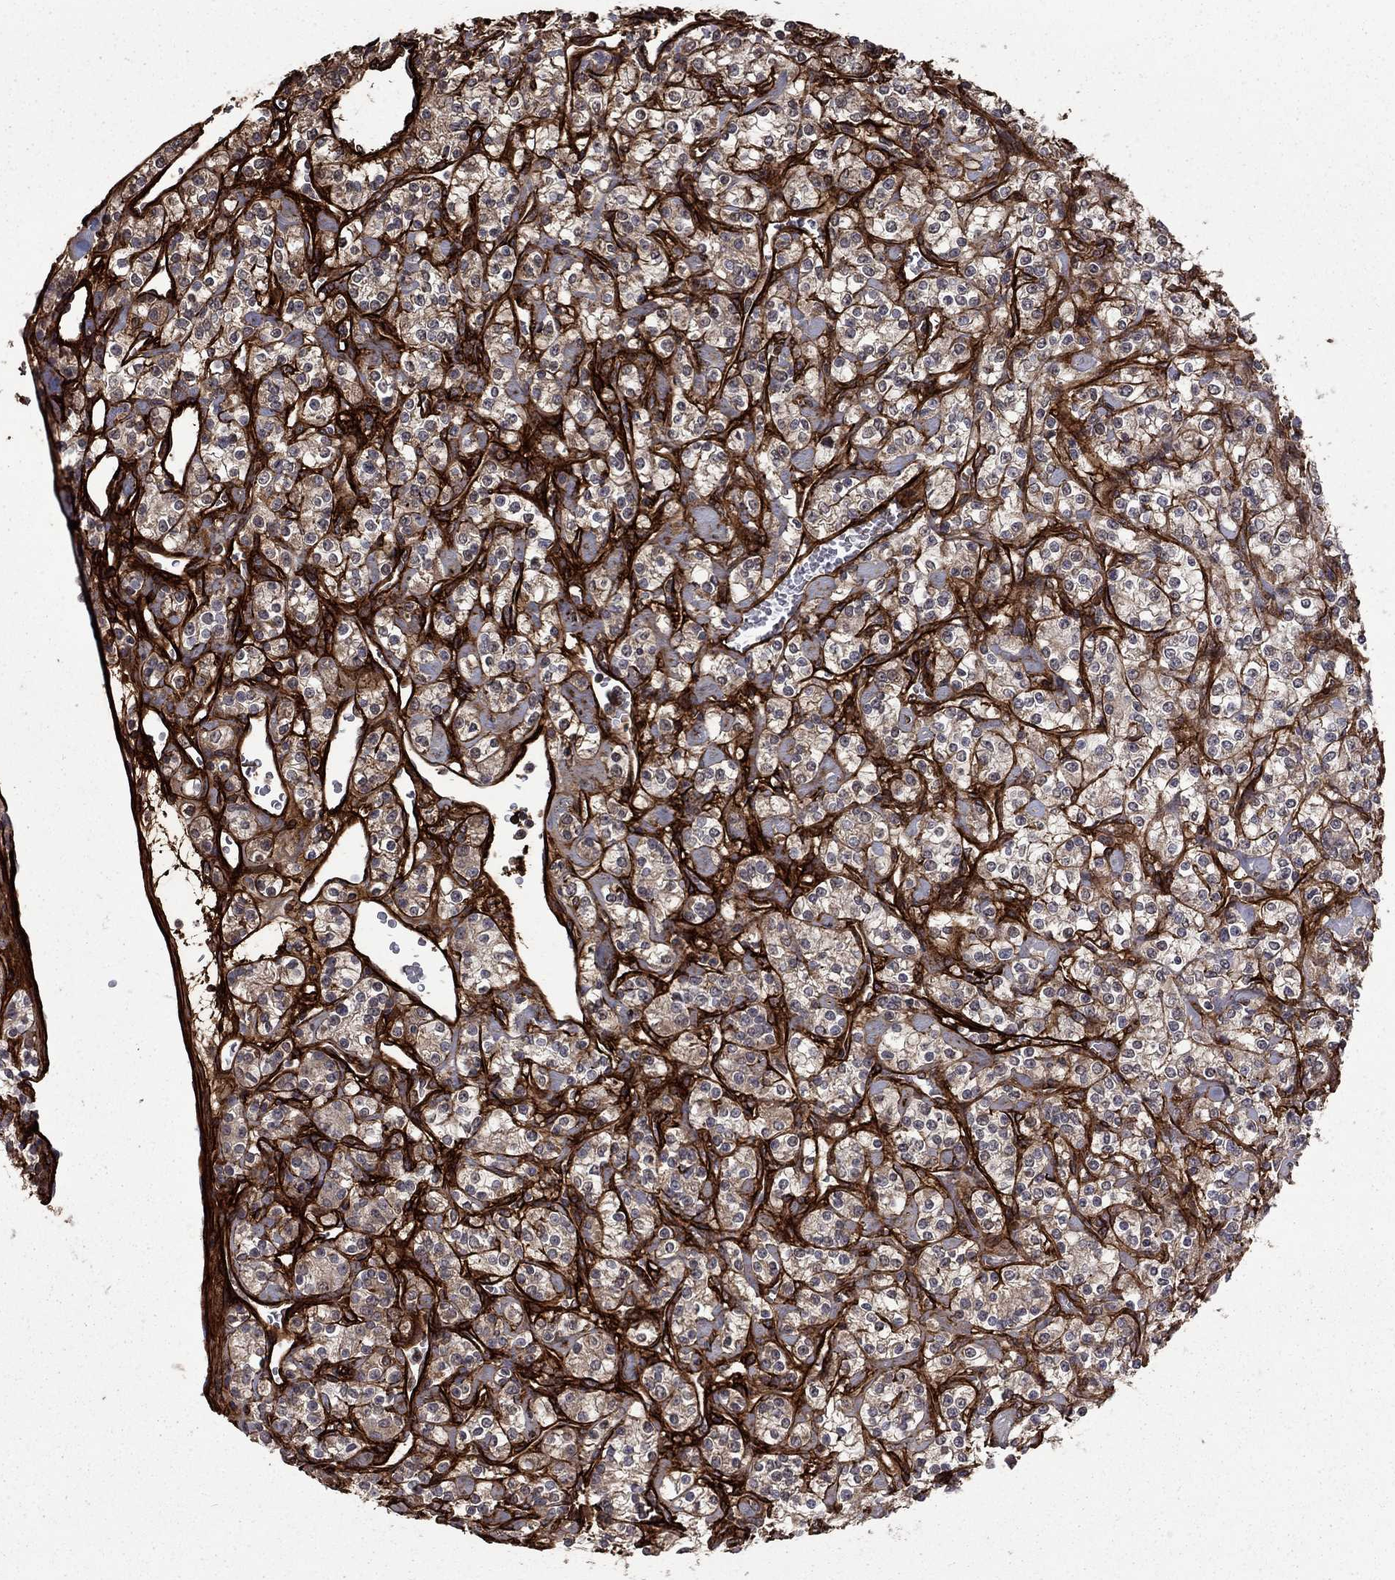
{"staining": {"intensity": "moderate", "quantity": ">75%", "location": "cytoplasmic/membranous"}, "tissue": "renal cancer", "cell_type": "Tumor cells", "image_type": "cancer", "snomed": [{"axis": "morphology", "description": "Adenocarcinoma, NOS"}, {"axis": "topography", "description": "Kidney"}], "caption": "Protein expression analysis of human renal adenocarcinoma reveals moderate cytoplasmic/membranous staining in approximately >75% of tumor cells.", "gene": "COL18A1", "patient": {"sex": "male", "age": 77}}